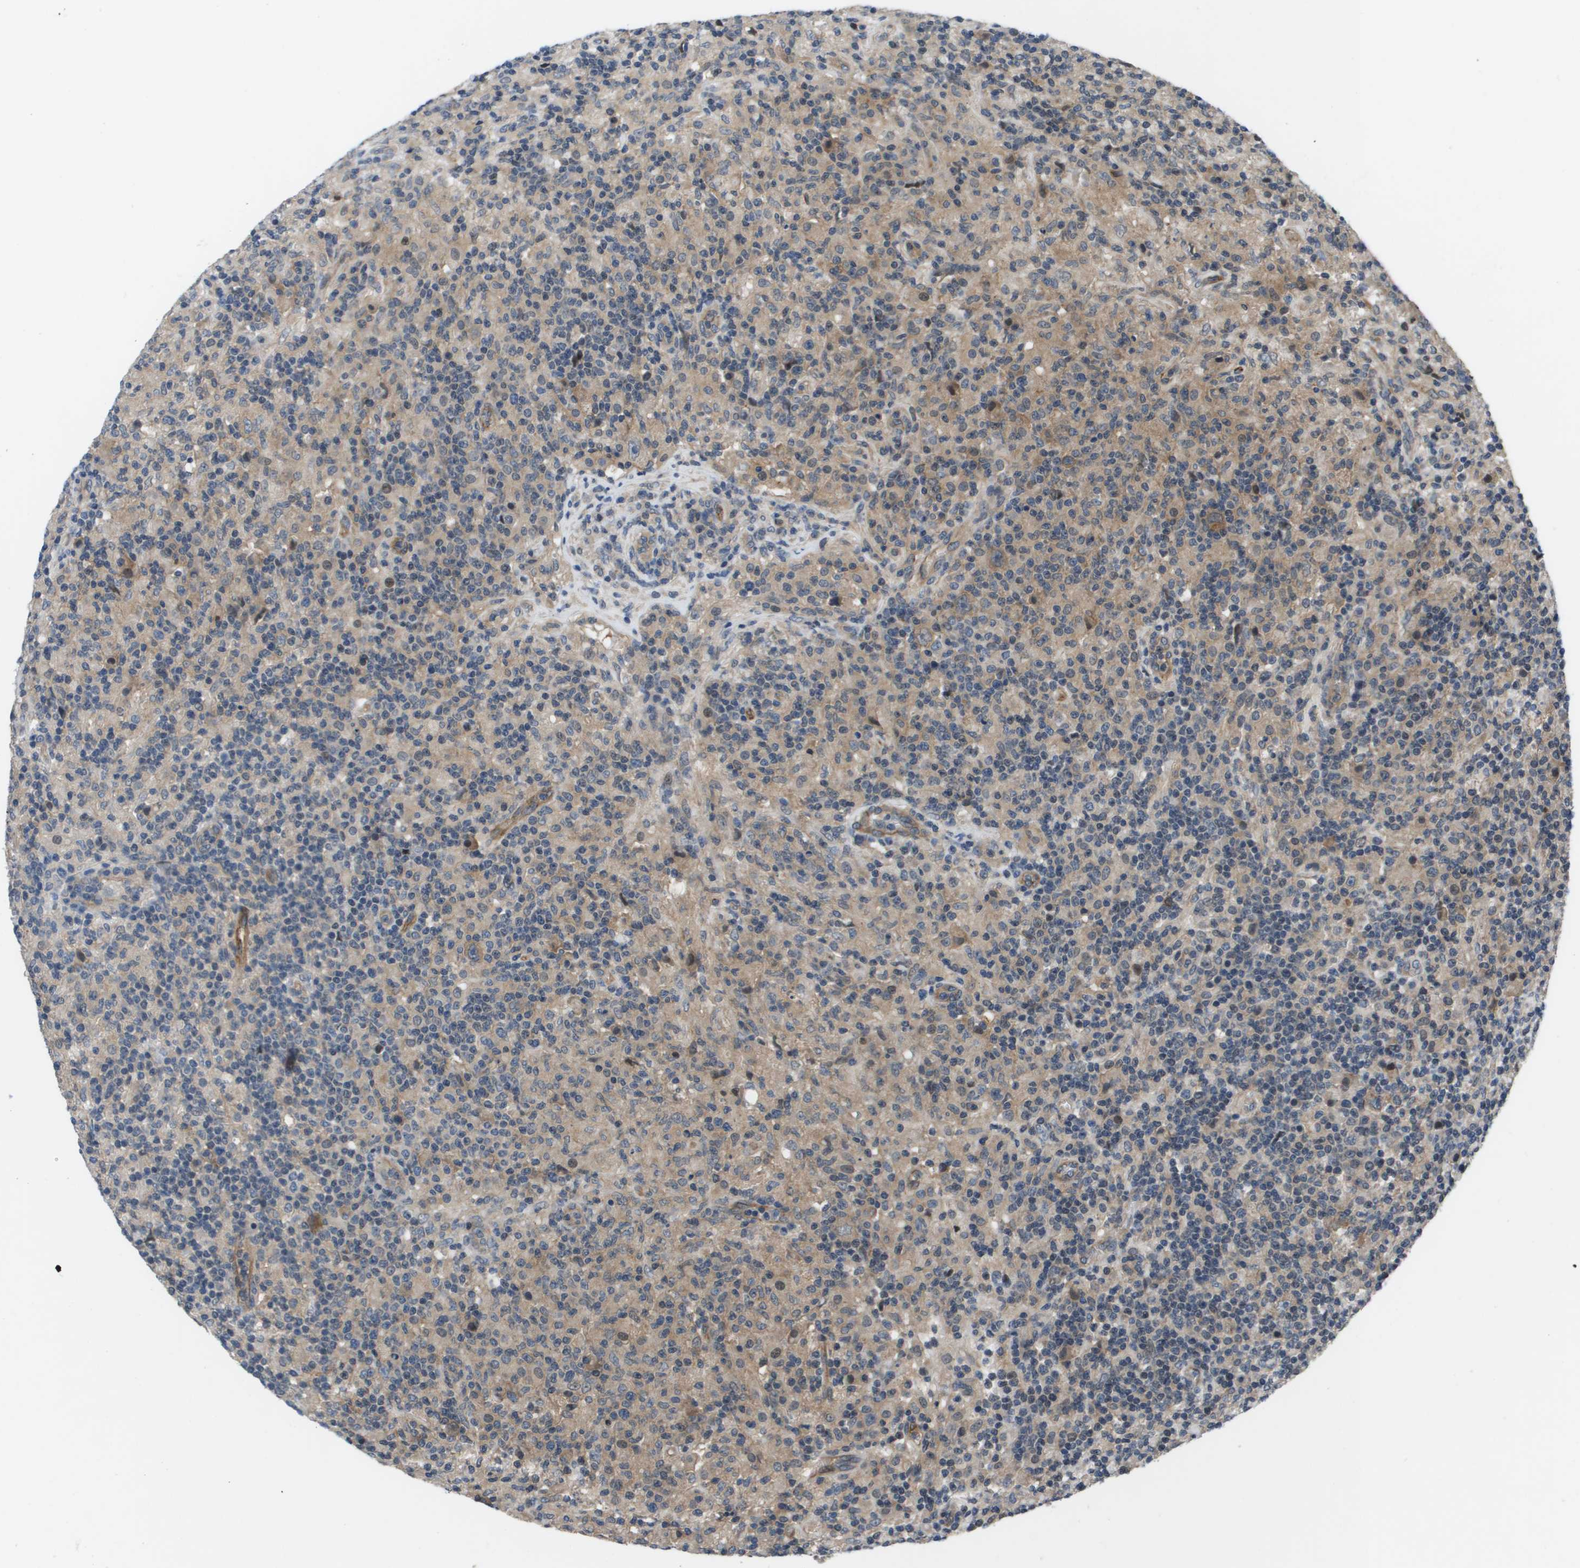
{"staining": {"intensity": "weak", "quantity": "25%-75%", "location": "cytoplasmic/membranous"}, "tissue": "lymphoma", "cell_type": "Tumor cells", "image_type": "cancer", "snomed": [{"axis": "morphology", "description": "Hodgkin's disease, NOS"}, {"axis": "topography", "description": "Lymph node"}], "caption": "An immunohistochemistry image of neoplastic tissue is shown. Protein staining in brown shows weak cytoplasmic/membranous positivity in Hodgkin's disease within tumor cells.", "gene": "ENPP5", "patient": {"sex": "male", "age": 70}}